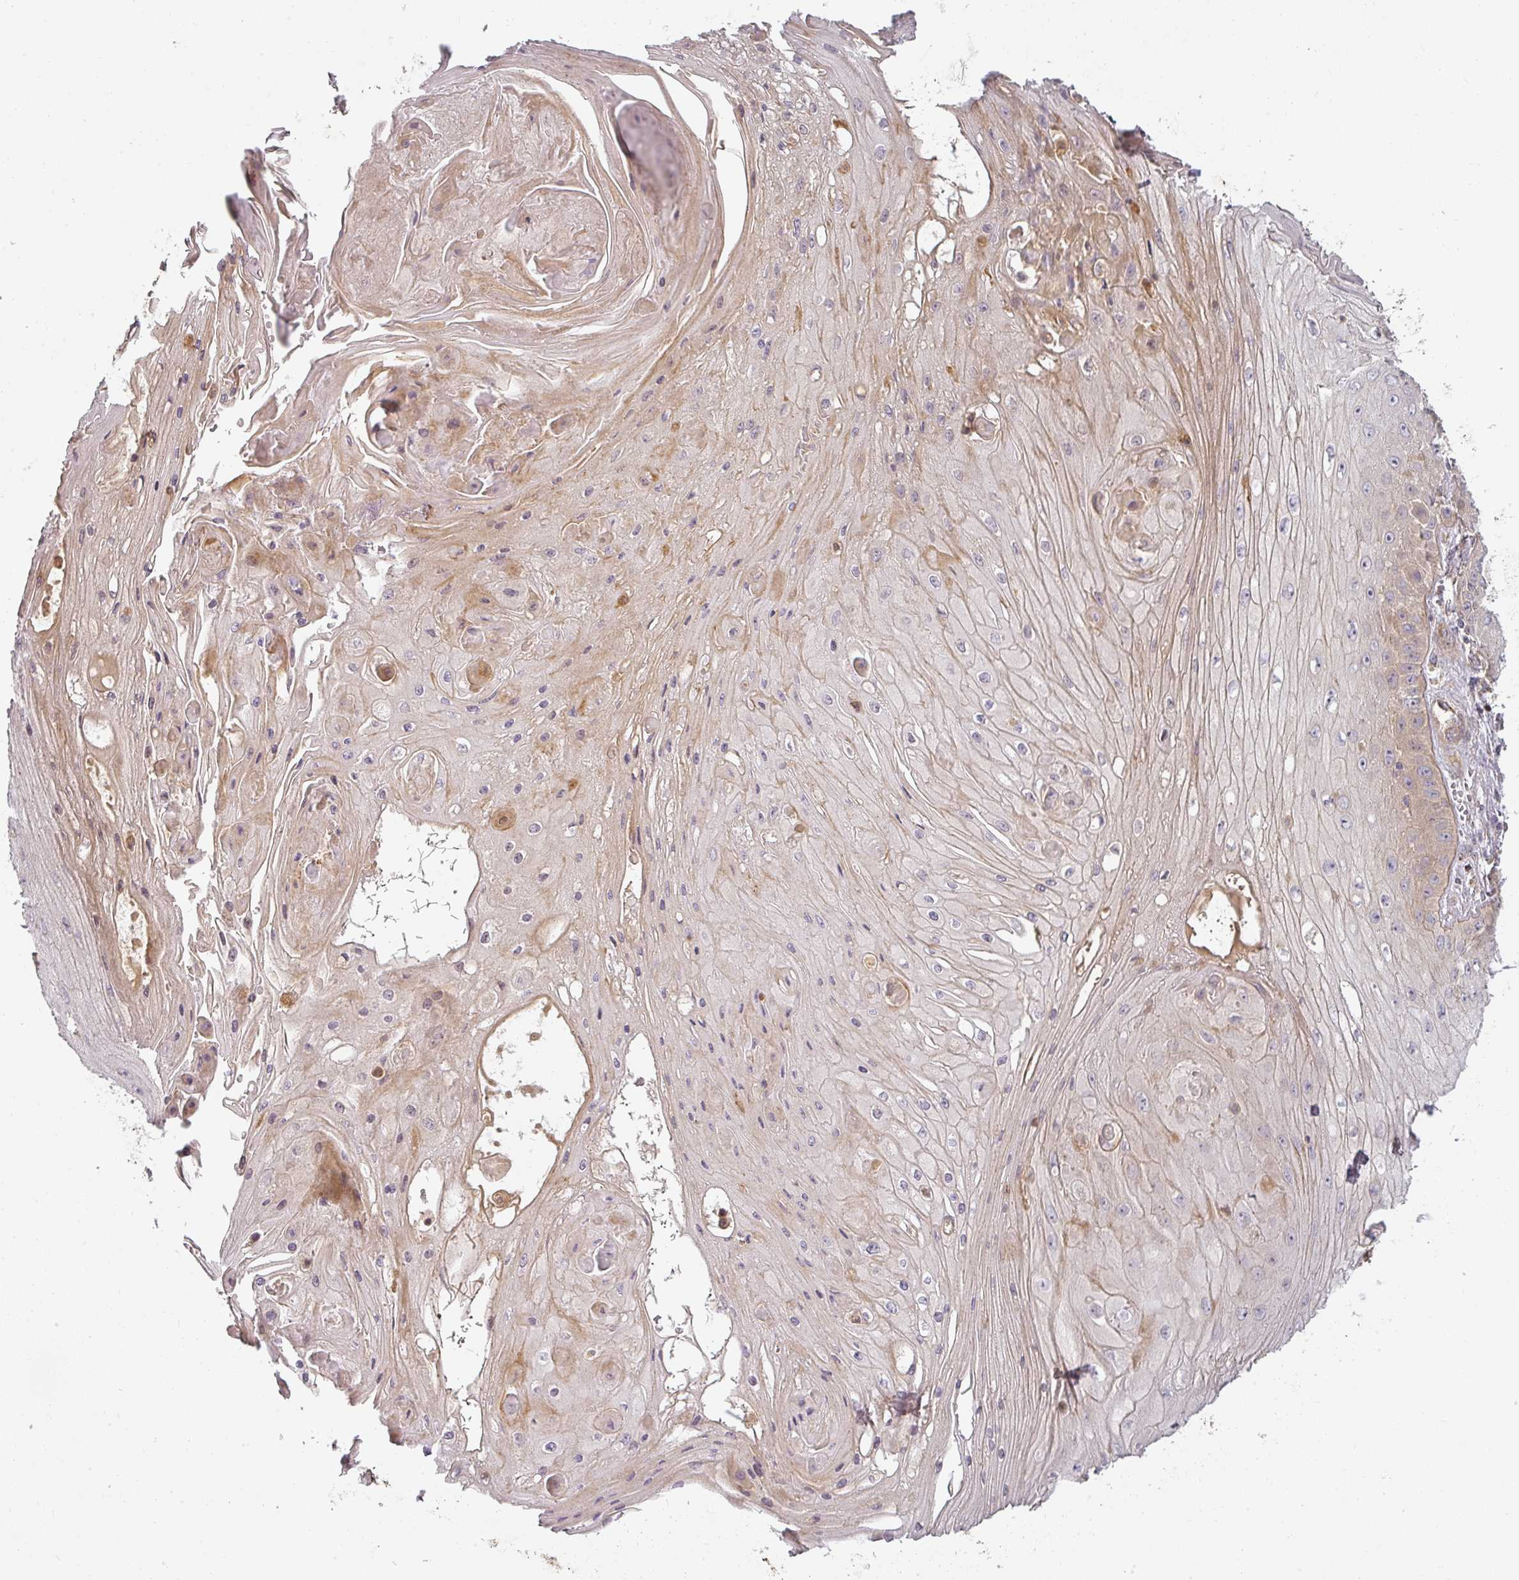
{"staining": {"intensity": "weak", "quantity": "<25%", "location": "cytoplasmic/membranous"}, "tissue": "skin cancer", "cell_type": "Tumor cells", "image_type": "cancer", "snomed": [{"axis": "morphology", "description": "Squamous cell carcinoma, NOS"}, {"axis": "topography", "description": "Skin"}], "caption": "Protein analysis of squamous cell carcinoma (skin) shows no significant positivity in tumor cells. (Stains: DAB (3,3'-diaminobenzidine) IHC with hematoxylin counter stain, Microscopy: brightfield microscopy at high magnification).", "gene": "CNOT1", "patient": {"sex": "male", "age": 70}}